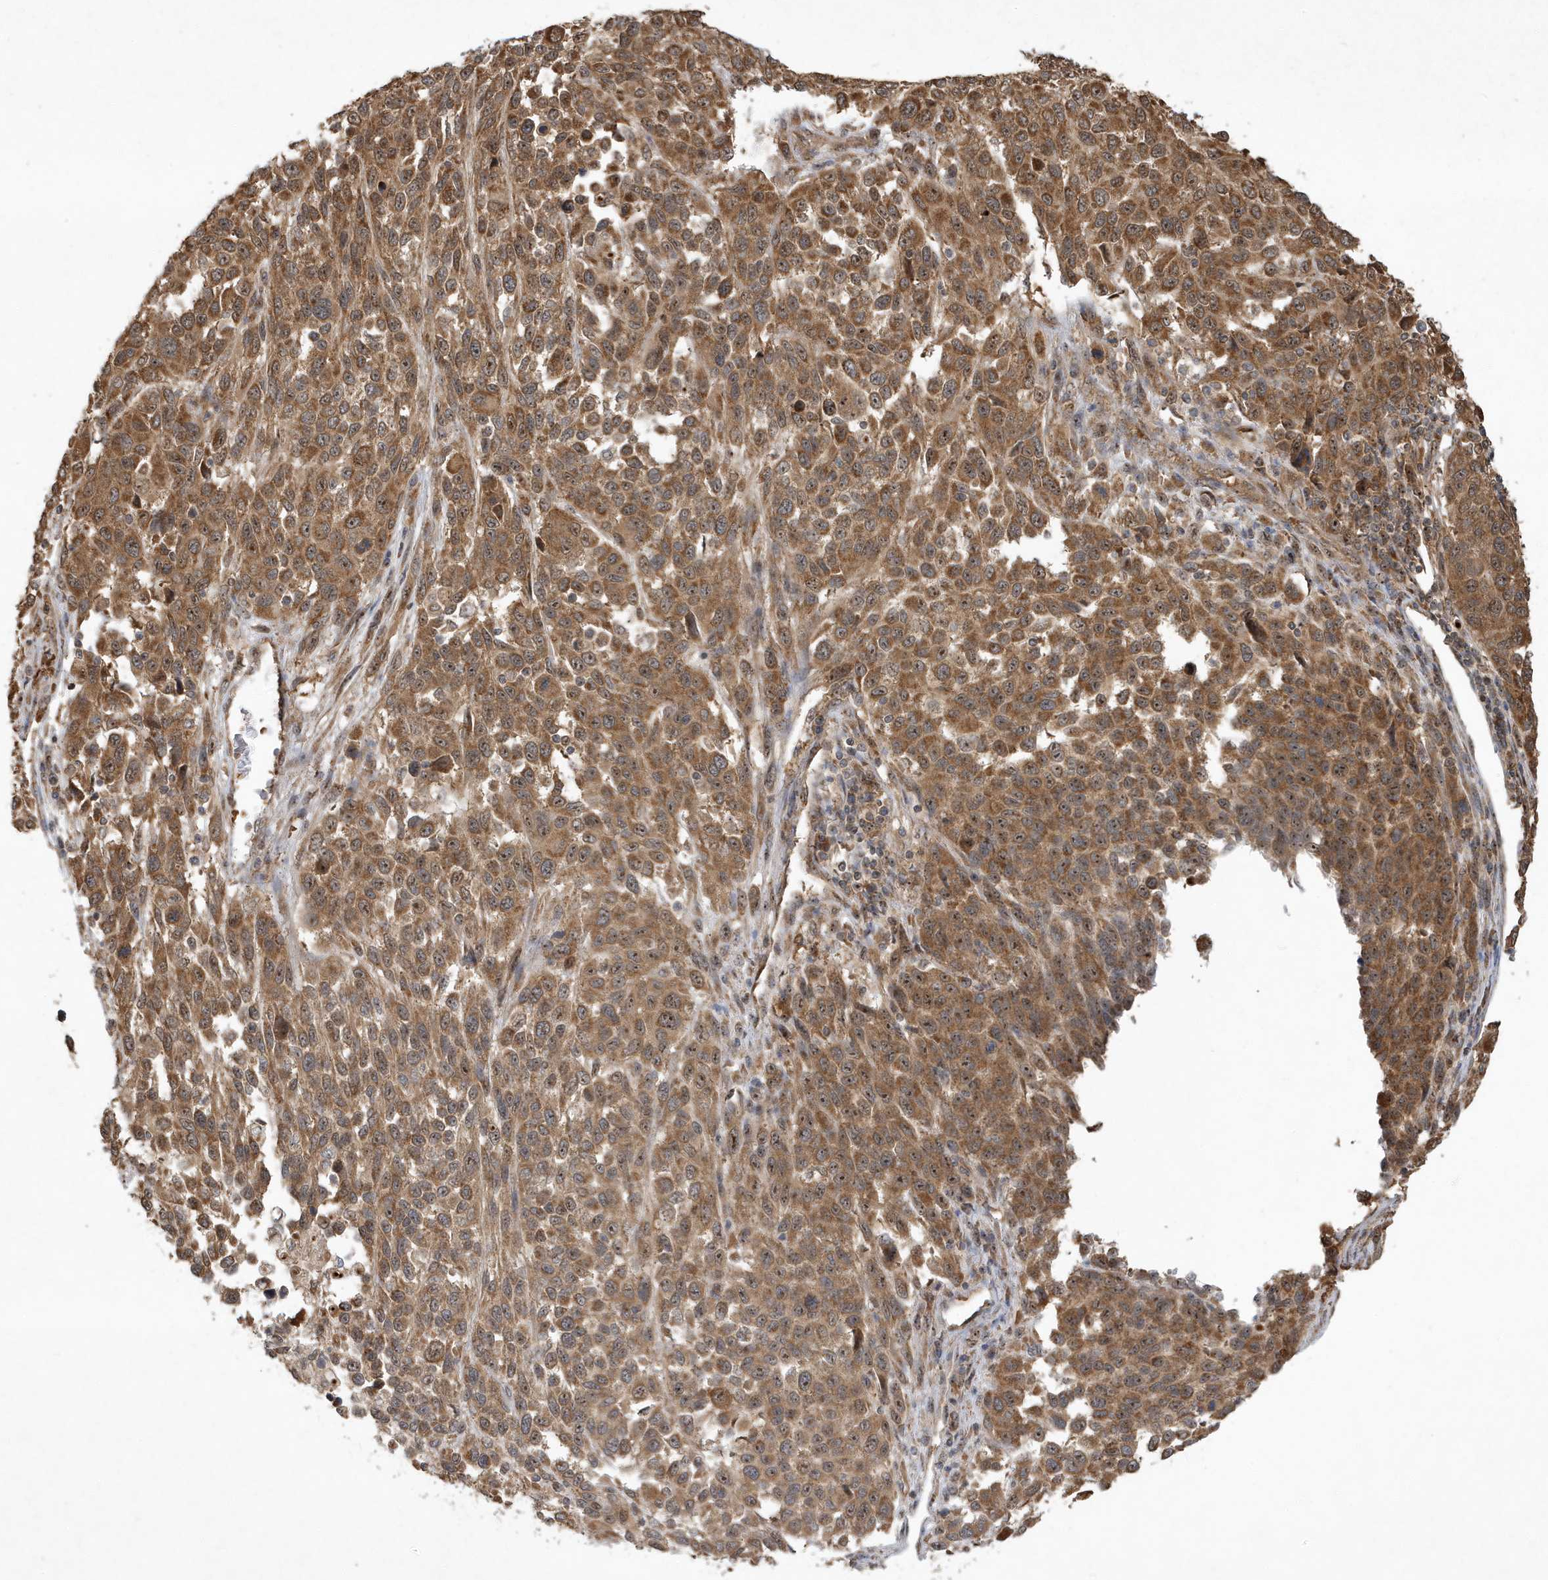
{"staining": {"intensity": "moderate", "quantity": ">75%", "location": "cytoplasmic/membranous,nuclear"}, "tissue": "melanoma", "cell_type": "Tumor cells", "image_type": "cancer", "snomed": [{"axis": "morphology", "description": "Malignant melanoma, Metastatic site"}, {"axis": "topography", "description": "Lymph node"}], "caption": "Melanoma was stained to show a protein in brown. There is medium levels of moderate cytoplasmic/membranous and nuclear staining in approximately >75% of tumor cells. The staining is performed using DAB (3,3'-diaminobenzidine) brown chromogen to label protein expression. The nuclei are counter-stained blue using hematoxylin.", "gene": "ABCB9", "patient": {"sex": "male", "age": 61}}